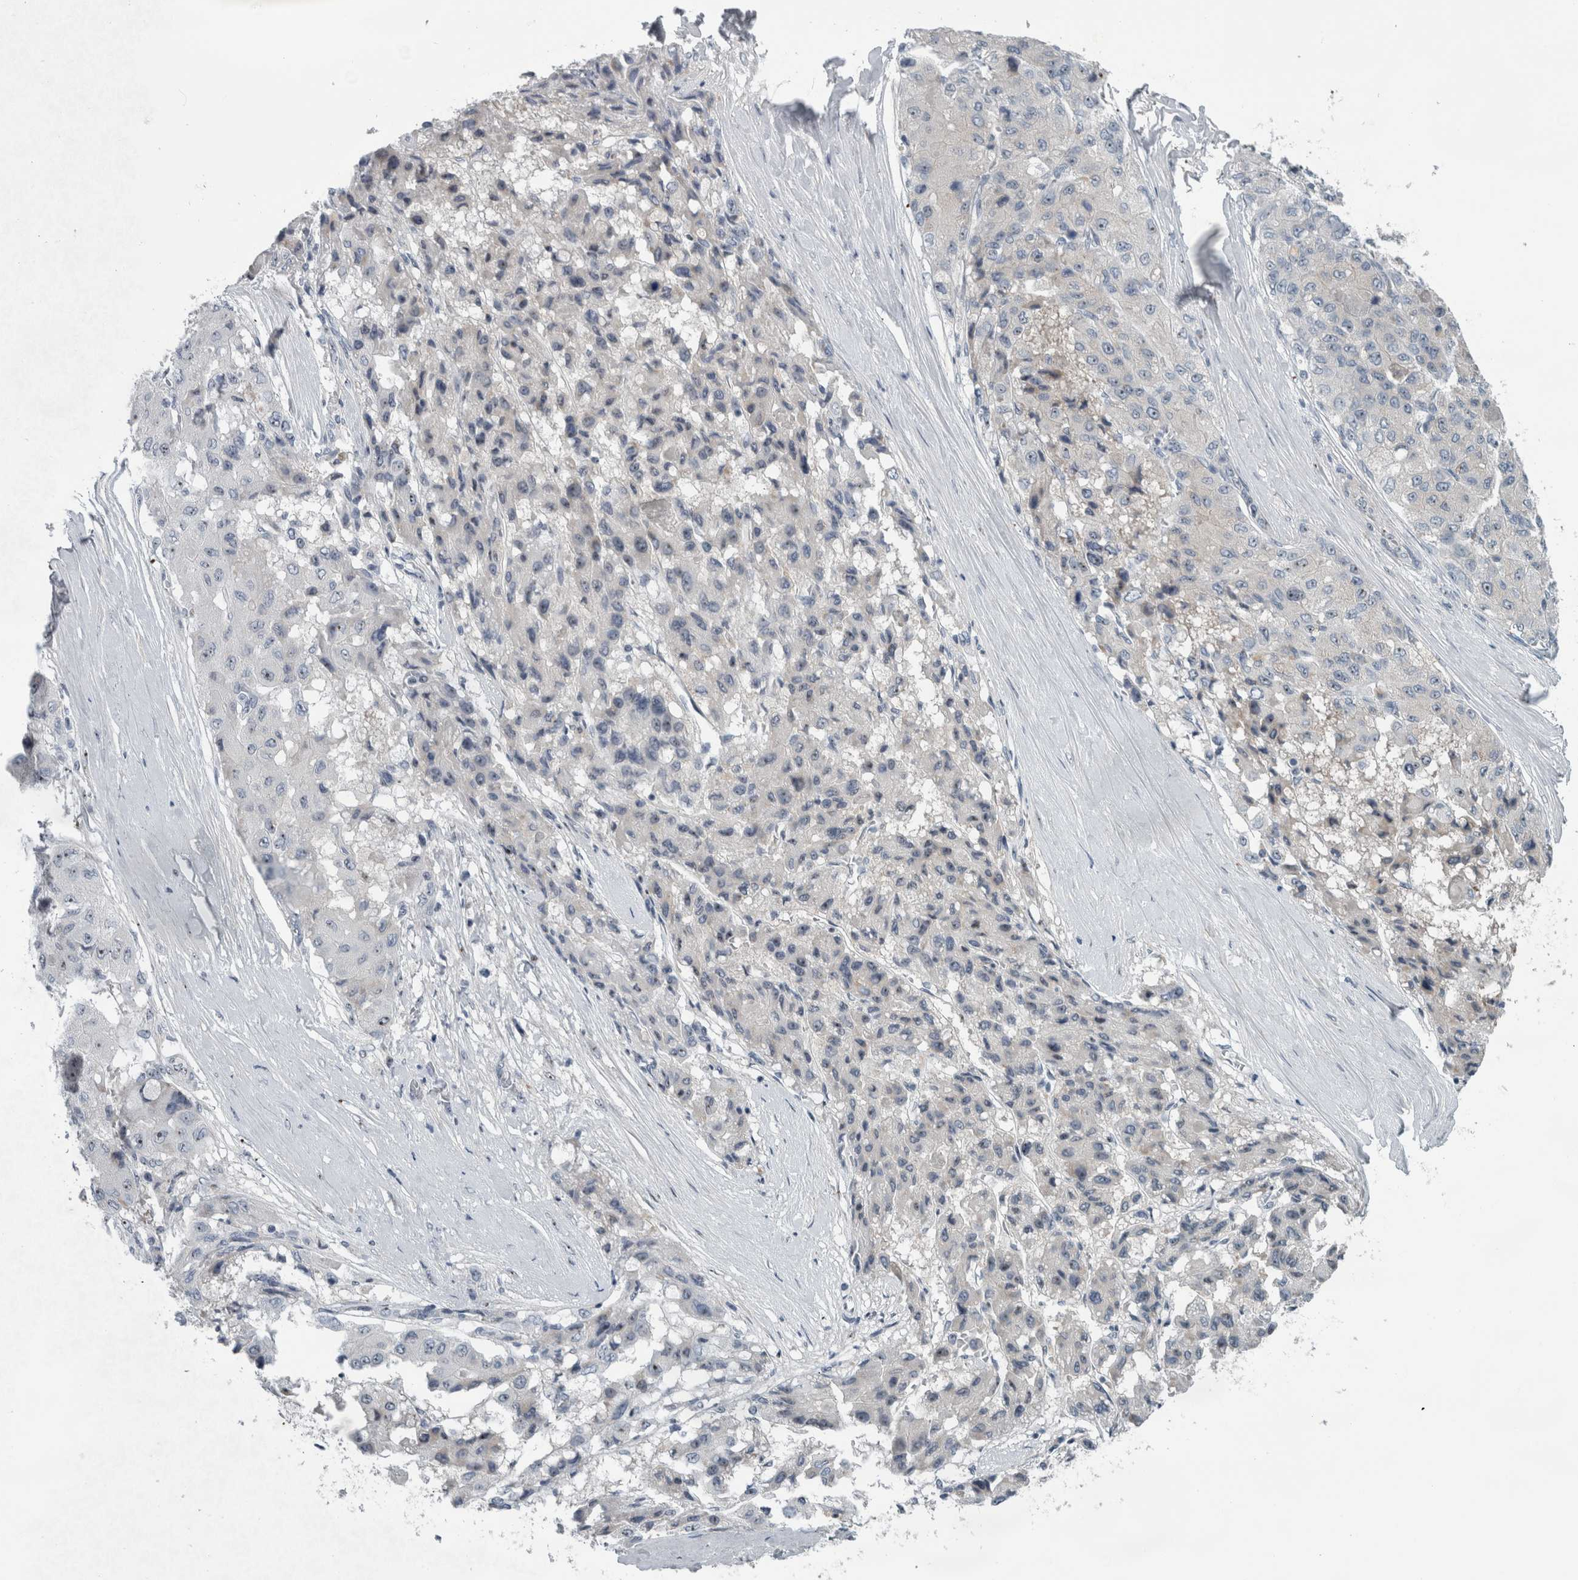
{"staining": {"intensity": "negative", "quantity": "none", "location": "none"}, "tissue": "liver cancer", "cell_type": "Tumor cells", "image_type": "cancer", "snomed": [{"axis": "morphology", "description": "Carcinoma, Hepatocellular, NOS"}, {"axis": "topography", "description": "Liver"}], "caption": "An immunohistochemistry micrograph of hepatocellular carcinoma (liver) is shown. There is no staining in tumor cells of hepatocellular carcinoma (liver).", "gene": "UTP6", "patient": {"sex": "male", "age": 80}}